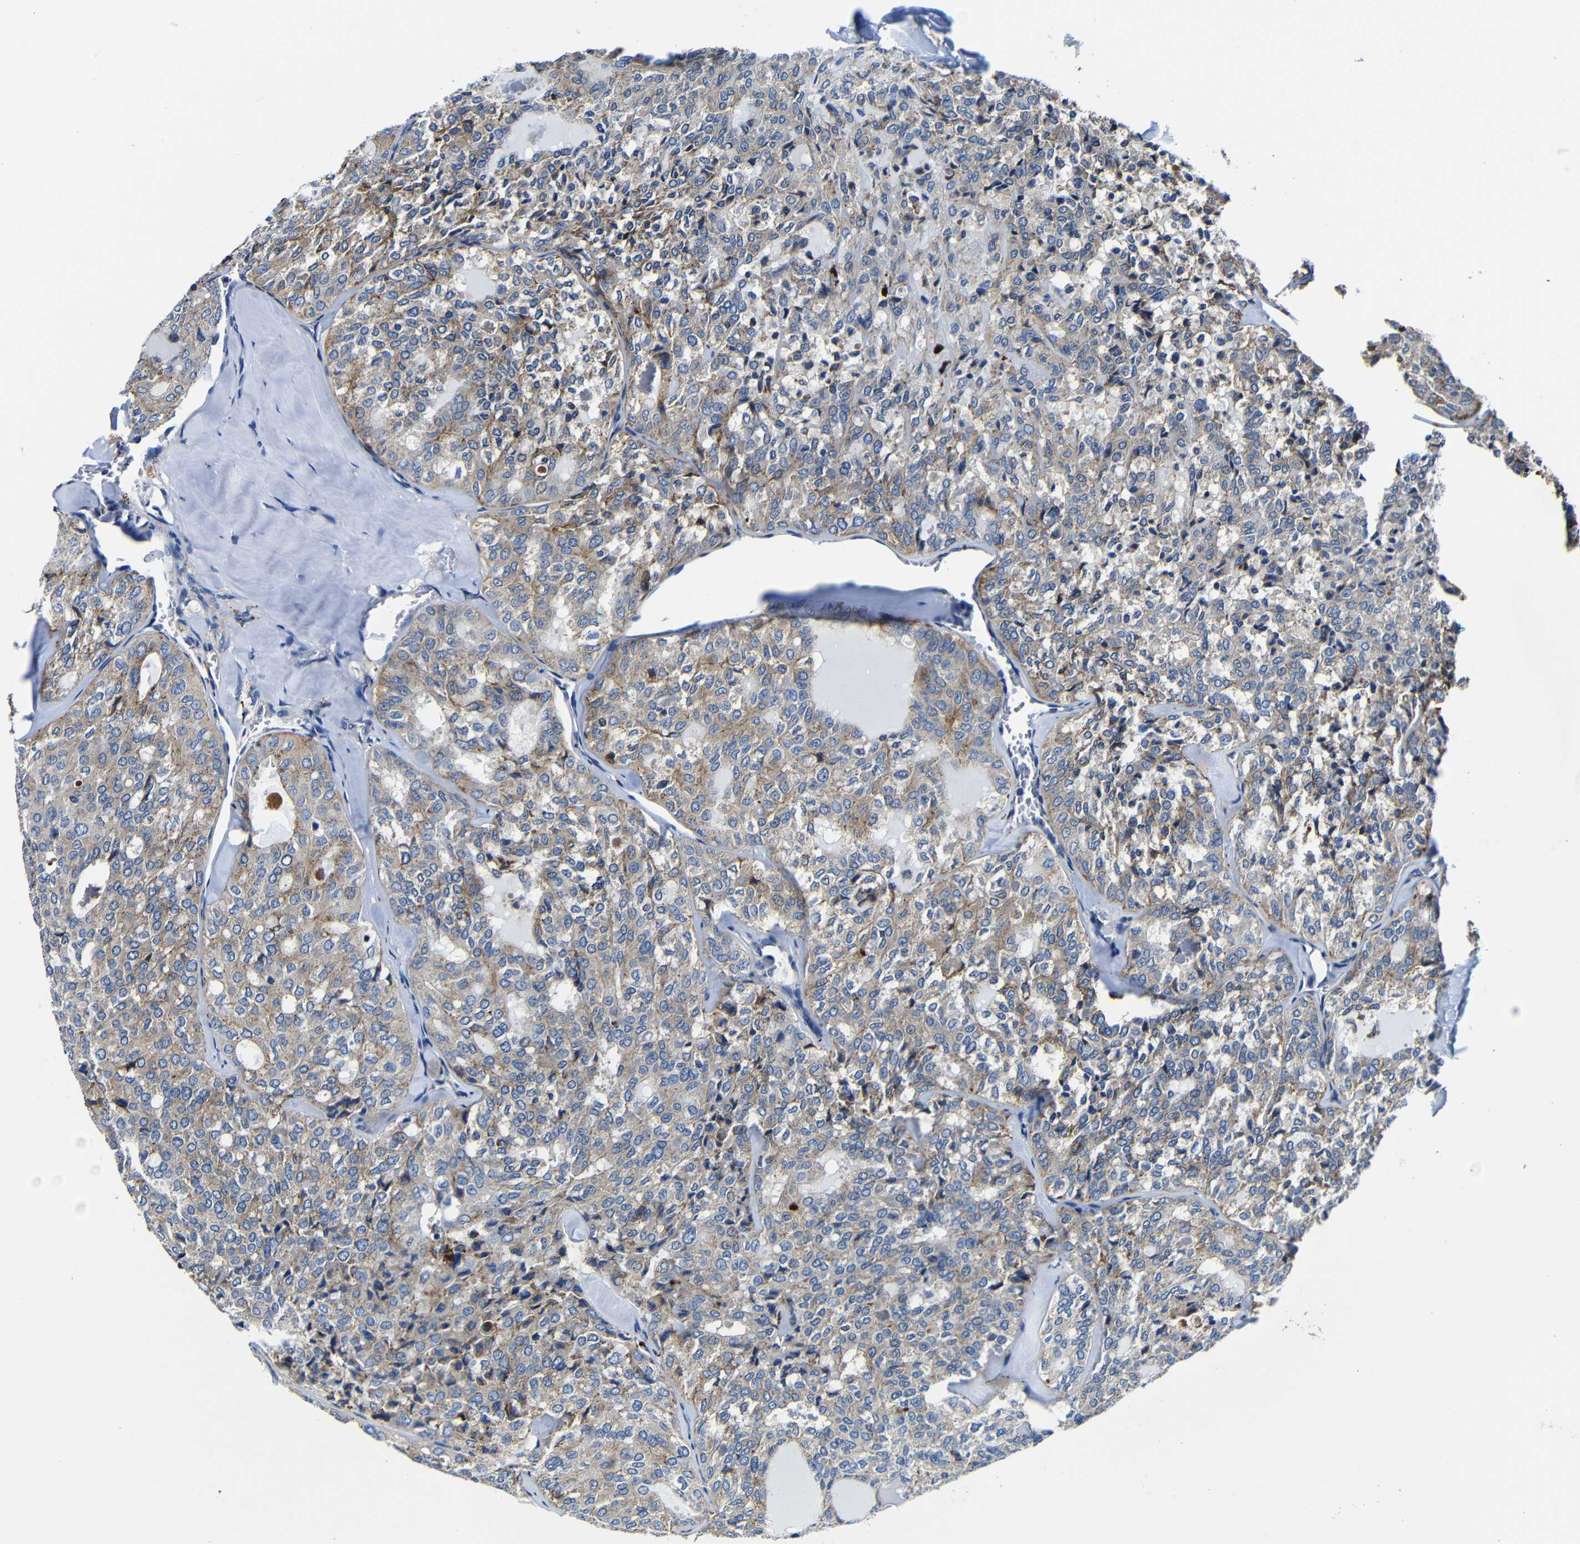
{"staining": {"intensity": "weak", "quantity": ">75%", "location": "cytoplasmic/membranous"}, "tissue": "thyroid cancer", "cell_type": "Tumor cells", "image_type": "cancer", "snomed": [{"axis": "morphology", "description": "Follicular adenoma carcinoma, NOS"}, {"axis": "topography", "description": "Thyroid gland"}], "caption": "Tumor cells show low levels of weak cytoplasmic/membranous staining in about >75% of cells in human thyroid cancer. (Stains: DAB in brown, nuclei in blue, Microscopy: brightfield microscopy at high magnification).", "gene": "GIMAP2", "patient": {"sex": "male", "age": 75}}